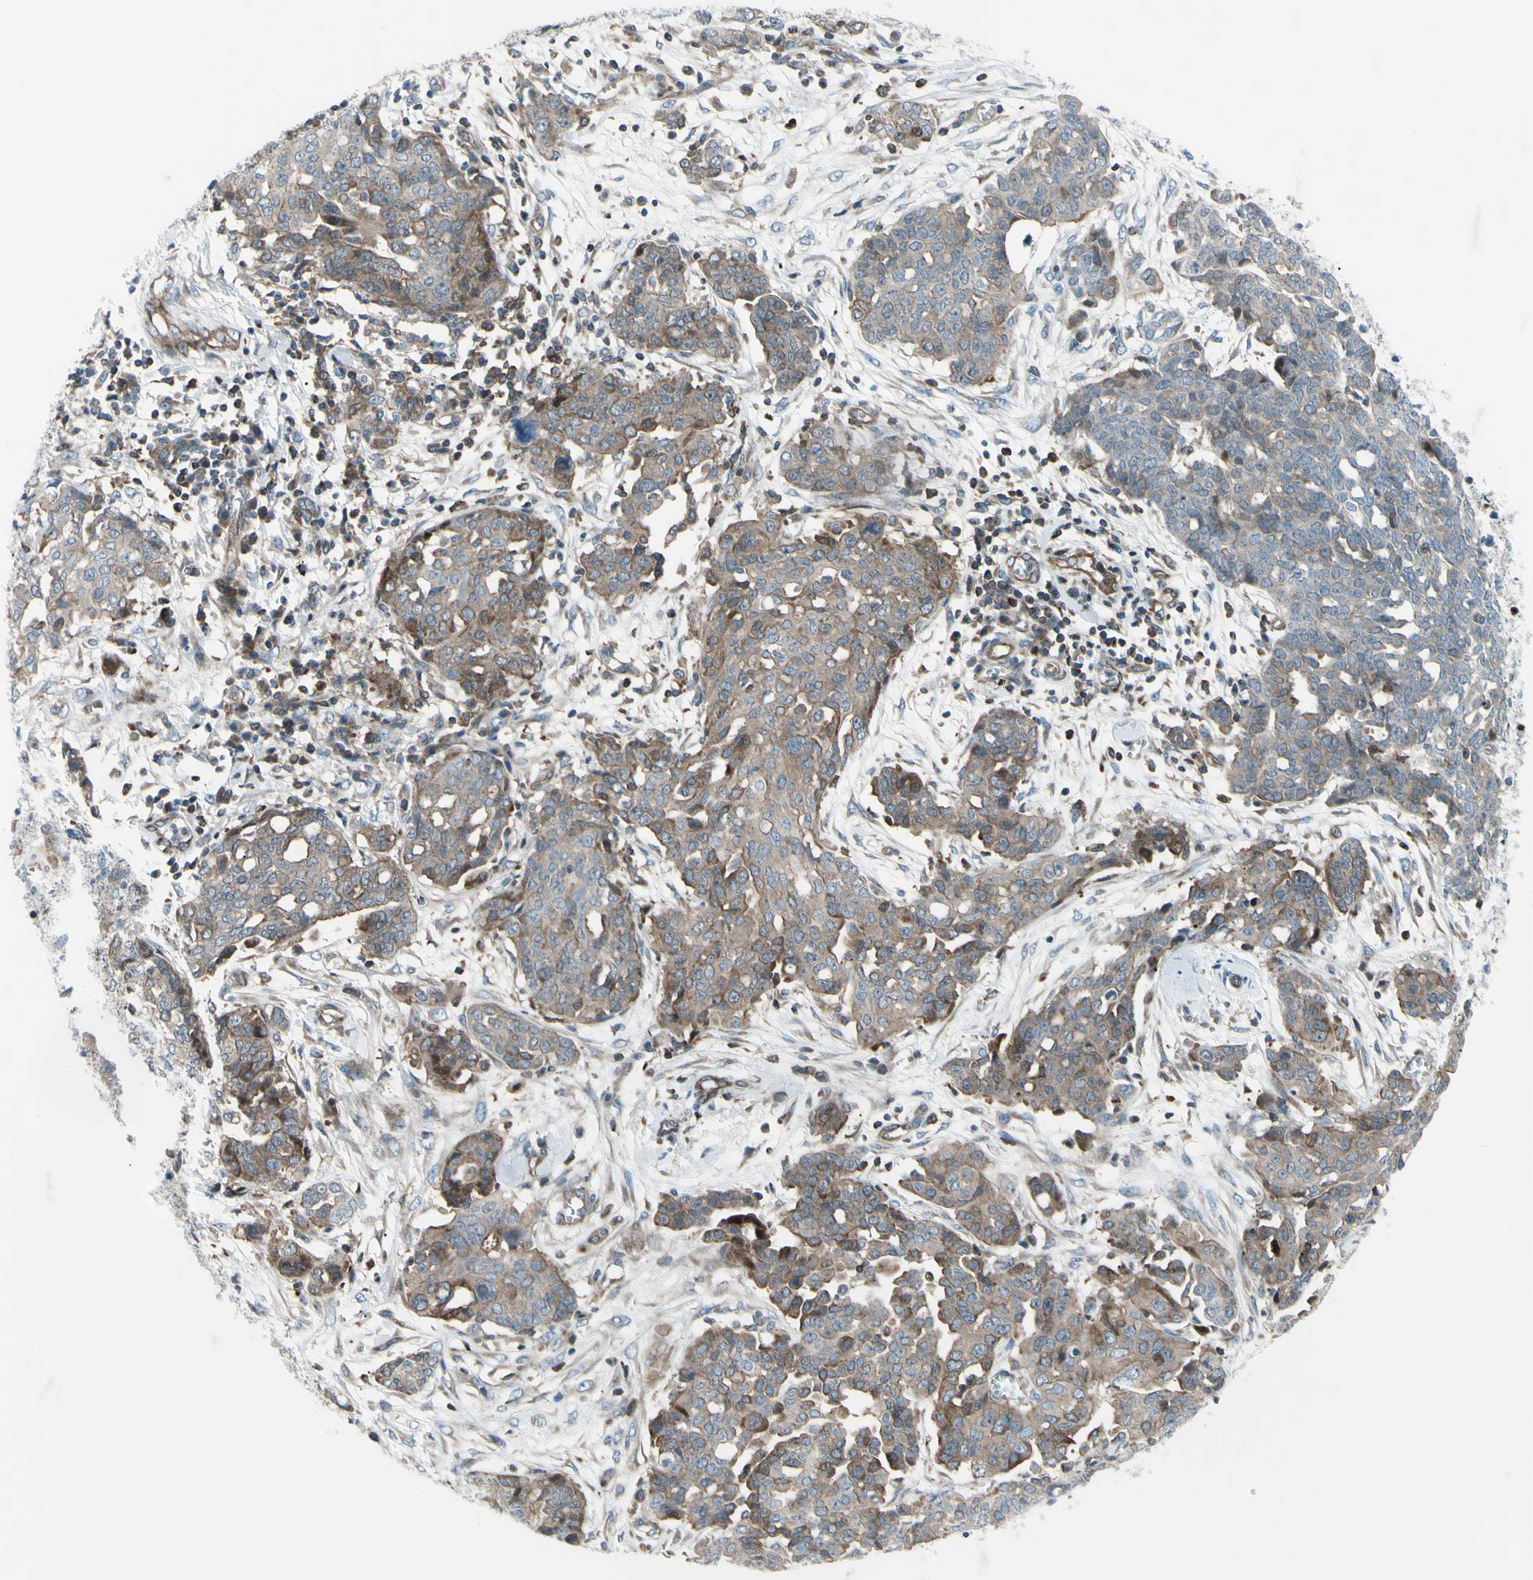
{"staining": {"intensity": "moderate", "quantity": "25%-75%", "location": "cytoplasmic/membranous"}, "tissue": "ovarian cancer", "cell_type": "Tumor cells", "image_type": "cancer", "snomed": [{"axis": "morphology", "description": "Cystadenocarcinoma, serous, NOS"}, {"axis": "topography", "description": "Soft tissue"}, {"axis": "topography", "description": "Ovary"}], "caption": "Immunohistochemistry staining of serous cystadenocarcinoma (ovarian), which demonstrates medium levels of moderate cytoplasmic/membranous expression in approximately 25%-75% of tumor cells indicating moderate cytoplasmic/membranous protein positivity. The staining was performed using DAB (brown) for protein detection and nuclei were counterstained in hematoxylin (blue).", "gene": "PAK2", "patient": {"sex": "female", "age": 57}}